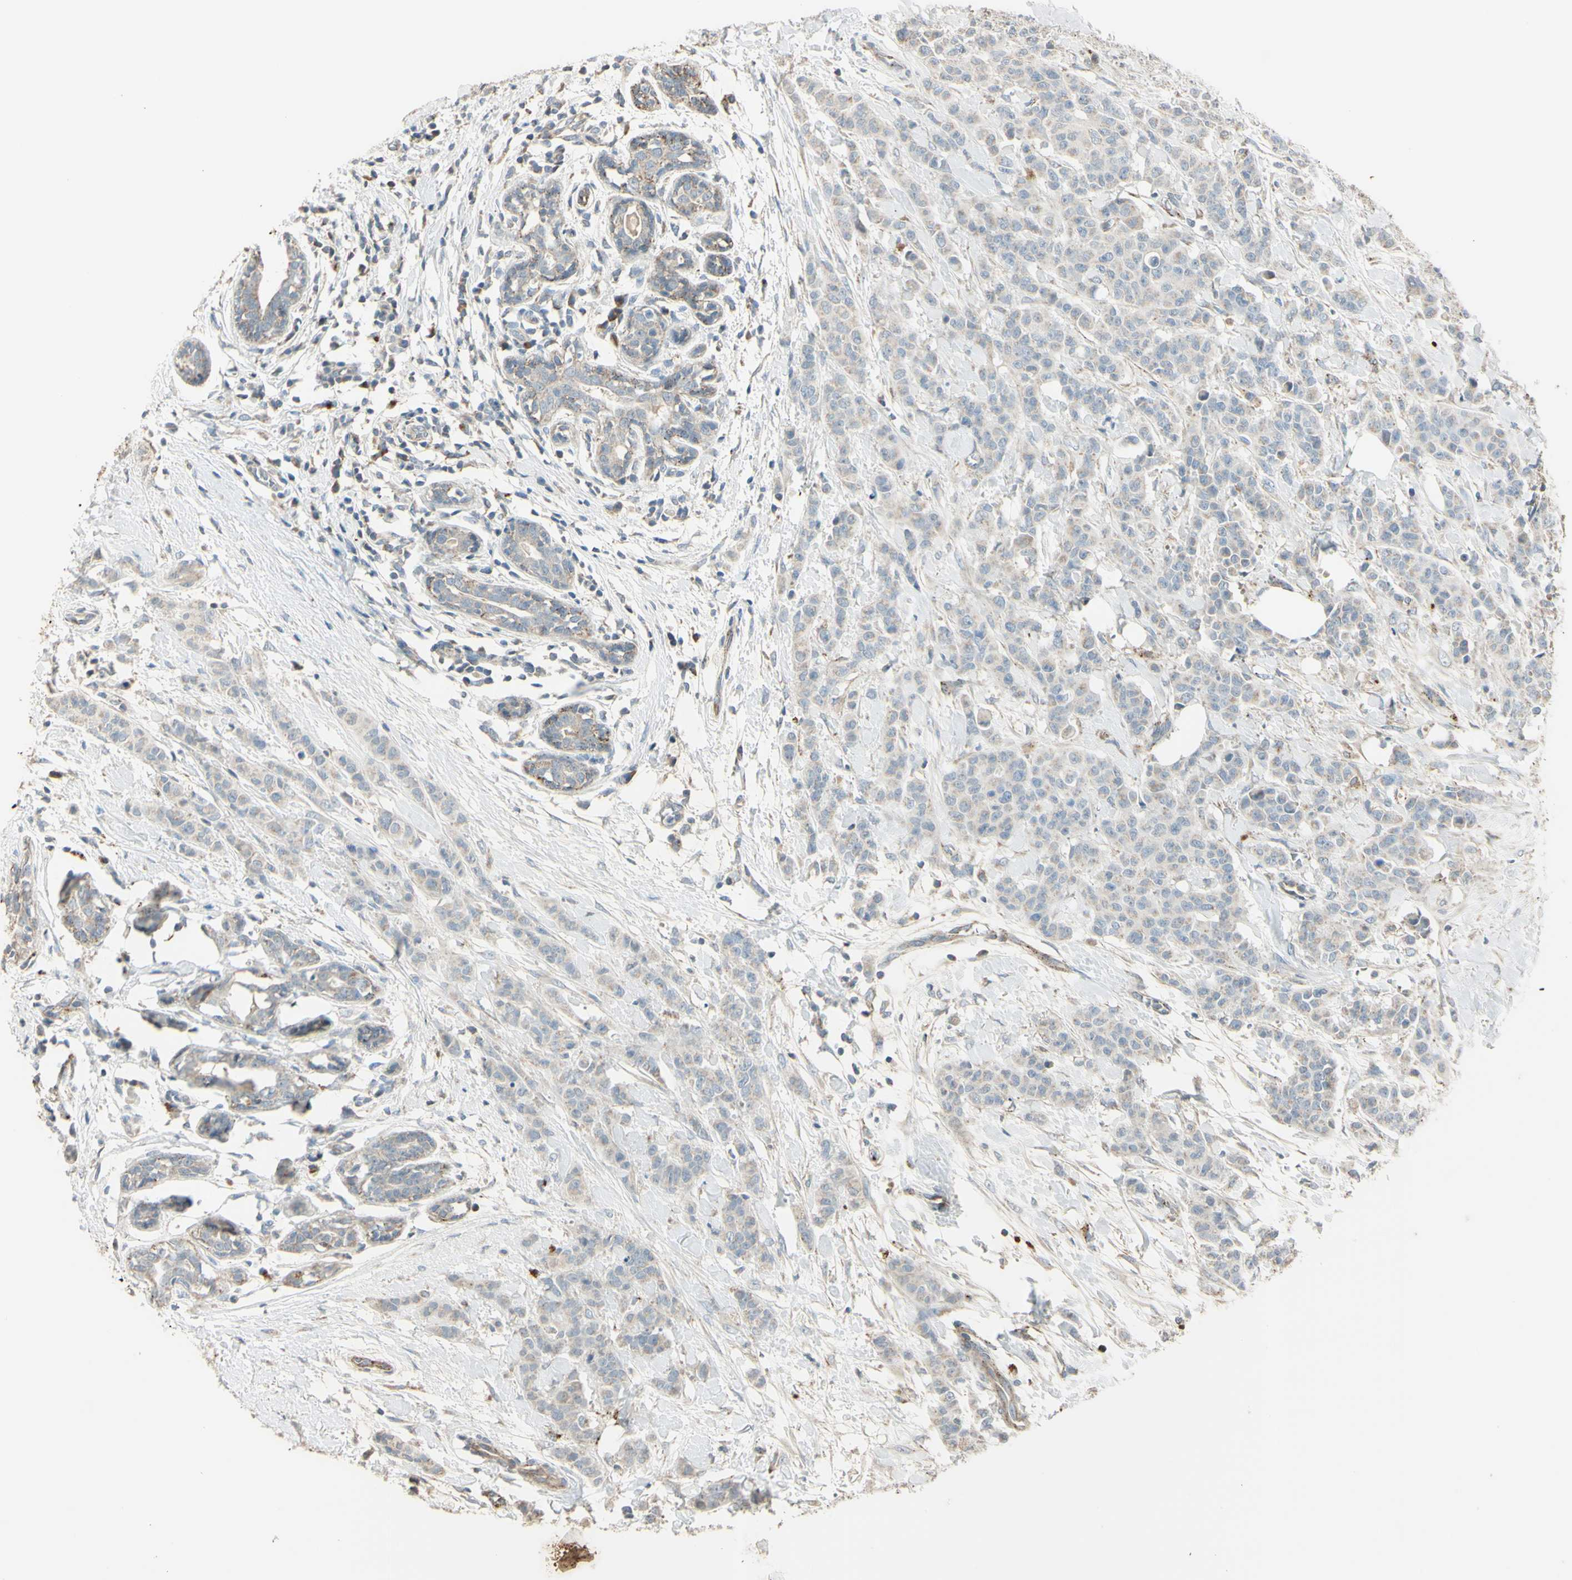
{"staining": {"intensity": "weak", "quantity": ">75%", "location": "cytoplasmic/membranous"}, "tissue": "breast cancer", "cell_type": "Tumor cells", "image_type": "cancer", "snomed": [{"axis": "morphology", "description": "Normal tissue, NOS"}, {"axis": "morphology", "description": "Duct carcinoma"}, {"axis": "topography", "description": "Breast"}], "caption": "Protein analysis of breast invasive ductal carcinoma tissue shows weak cytoplasmic/membranous staining in approximately >75% of tumor cells.", "gene": "ANGPTL1", "patient": {"sex": "female", "age": 40}}